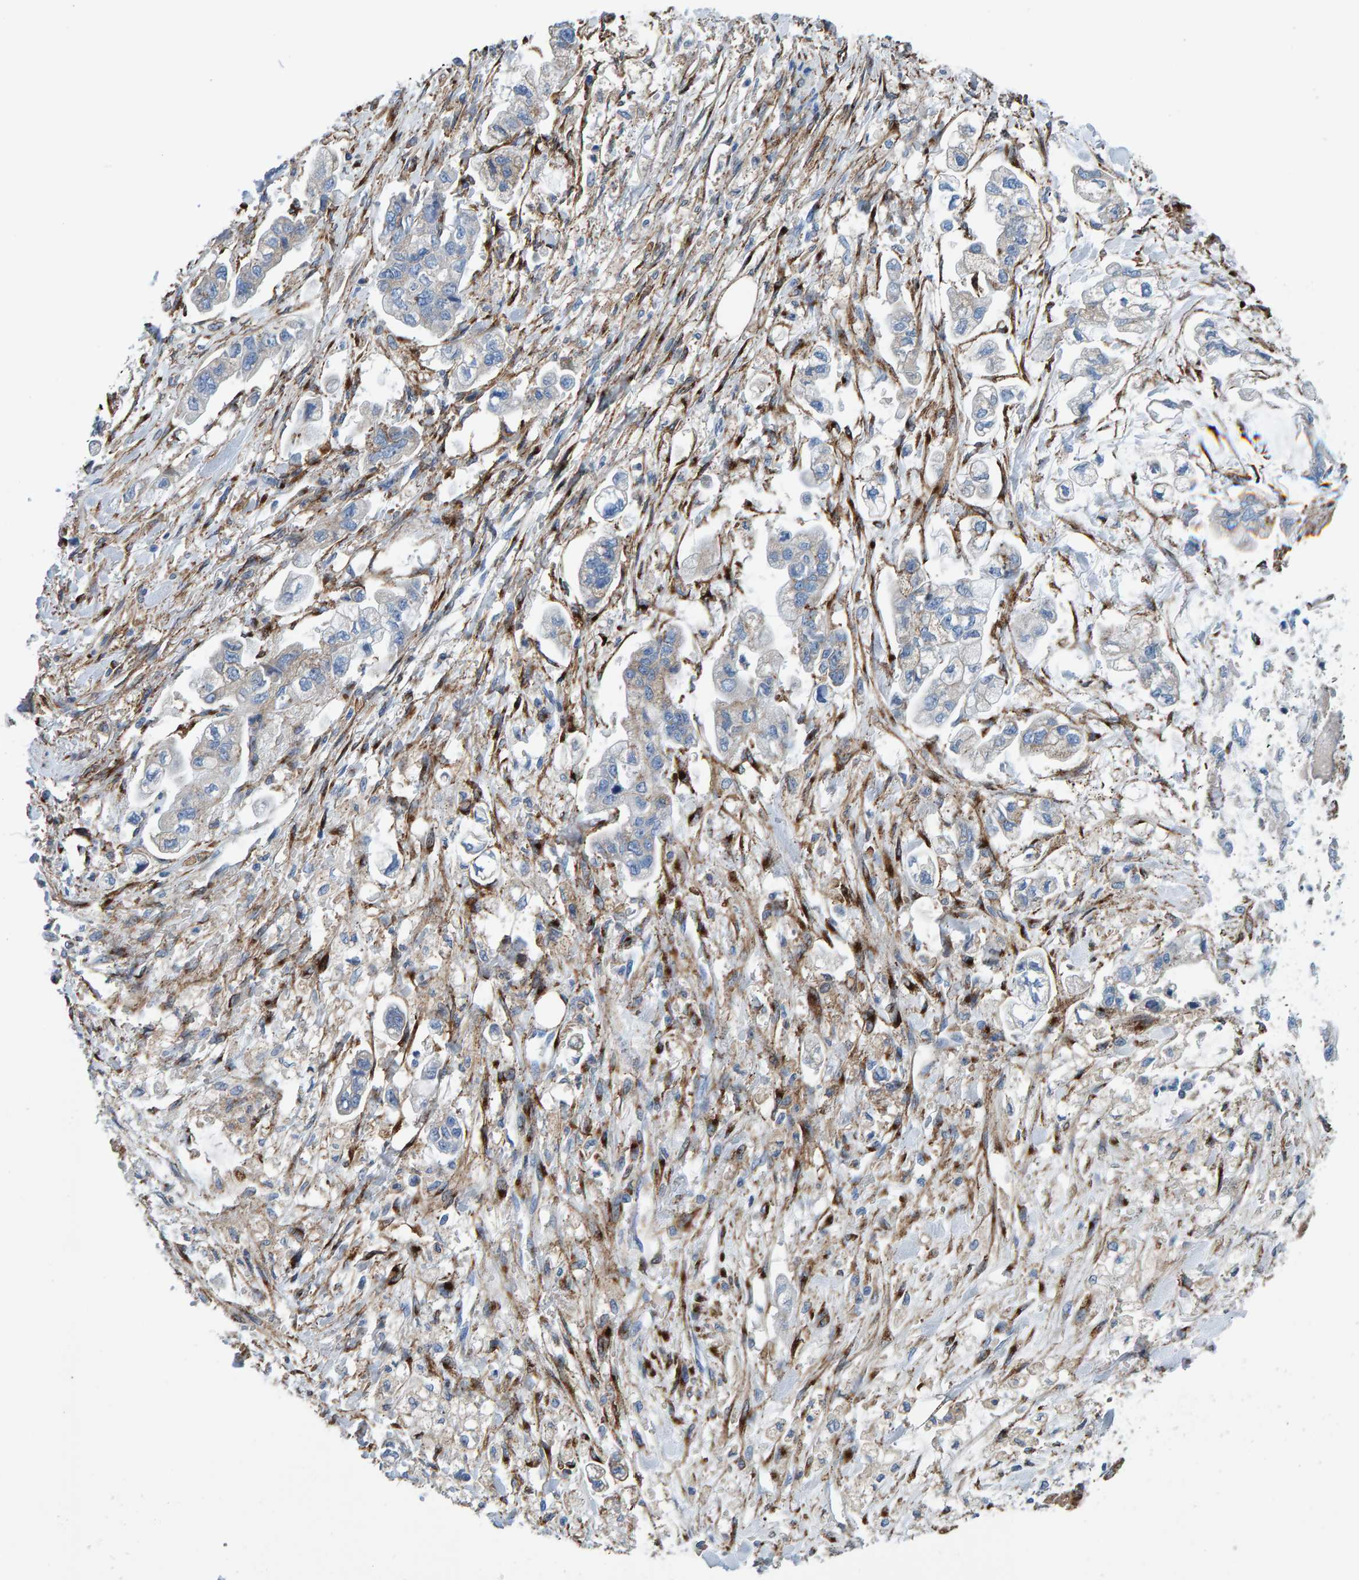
{"staining": {"intensity": "negative", "quantity": "none", "location": "none"}, "tissue": "stomach cancer", "cell_type": "Tumor cells", "image_type": "cancer", "snomed": [{"axis": "morphology", "description": "Normal tissue, NOS"}, {"axis": "morphology", "description": "Adenocarcinoma, NOS"}, {"axis": "topography", "description": "Stomach"}], "caption": "This is a micrograph of IHC staining of stomach cancer (adenocarcinoma), which shows no staining in tumor cells. (DAB immunohistochemistry with hematoxylin counter stain).", "gene": "LRP1", "patient": {"sex": "male", "age": 62}}